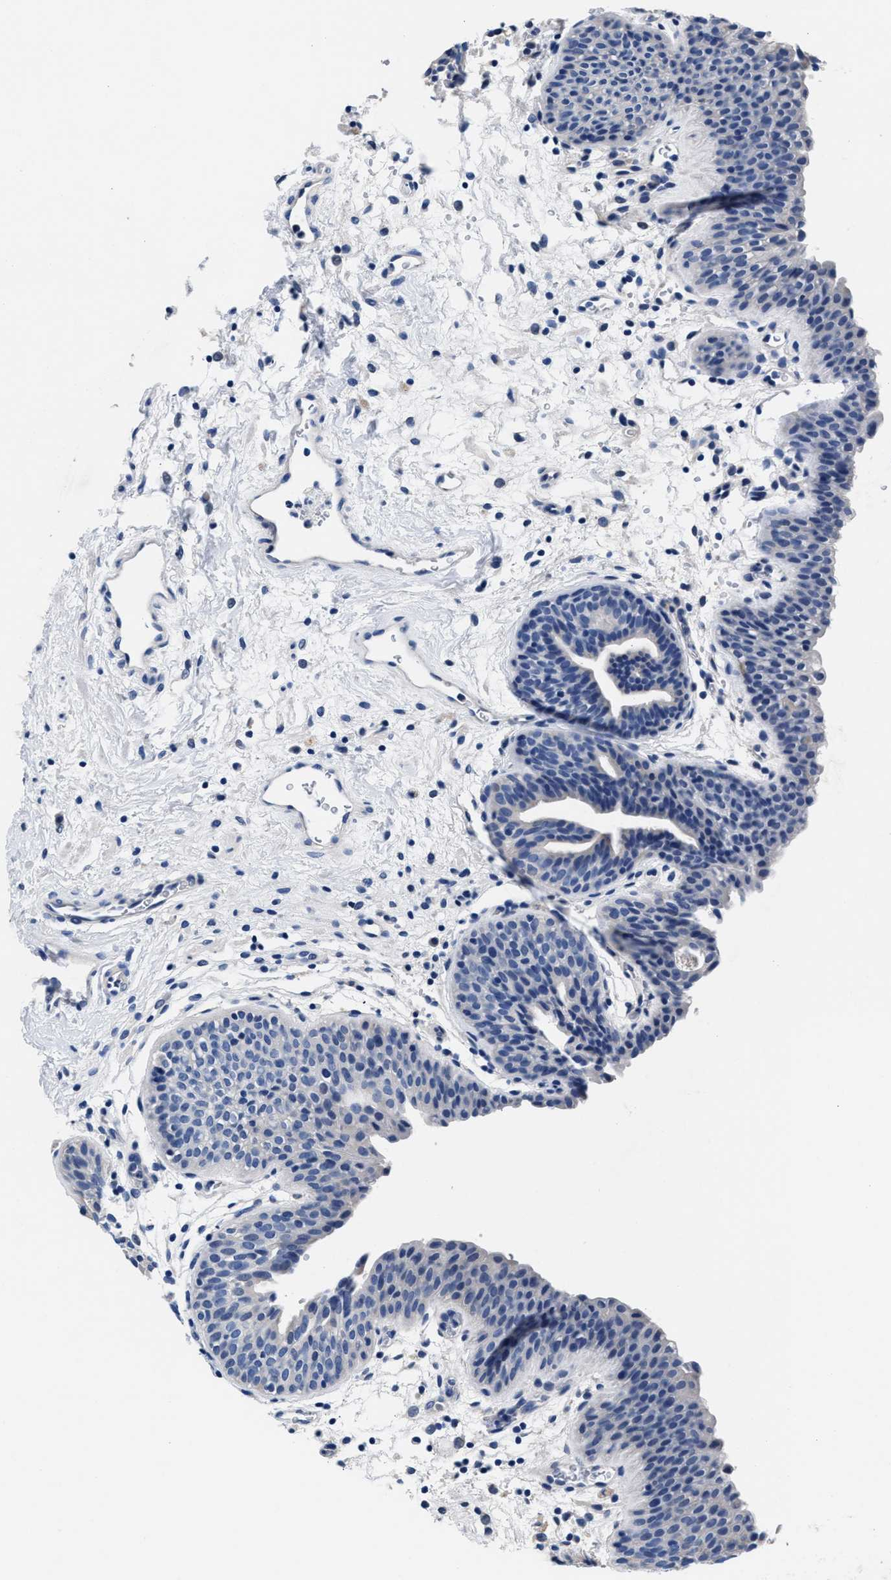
{"staining": {"intensity": "negative", "quantity": "none", "location": "none"}, "tissue": "urinary bladder", "cell_type": "Urothelial cells", "image_type": "normal", "snomed": [{"axis": "morphology", "description": "Normal tissue, NOS"}, {"axis": "topography", "description": "Urinary bladder"}], "caption": "This histopathology image is of unremarkable urinary bladder stained with immunohistochemistry to label a protein in brown with the nuclei are counter-stained blue. There is no staining in urothelial cells. The staining was performed using DAB to visualize the protein expression in brown, while the nuclei were stained in blue with hematoxylin (Magnification: 20x).", "gene": "GSTM1", "patient": {"sex": "male", "age": 37}}